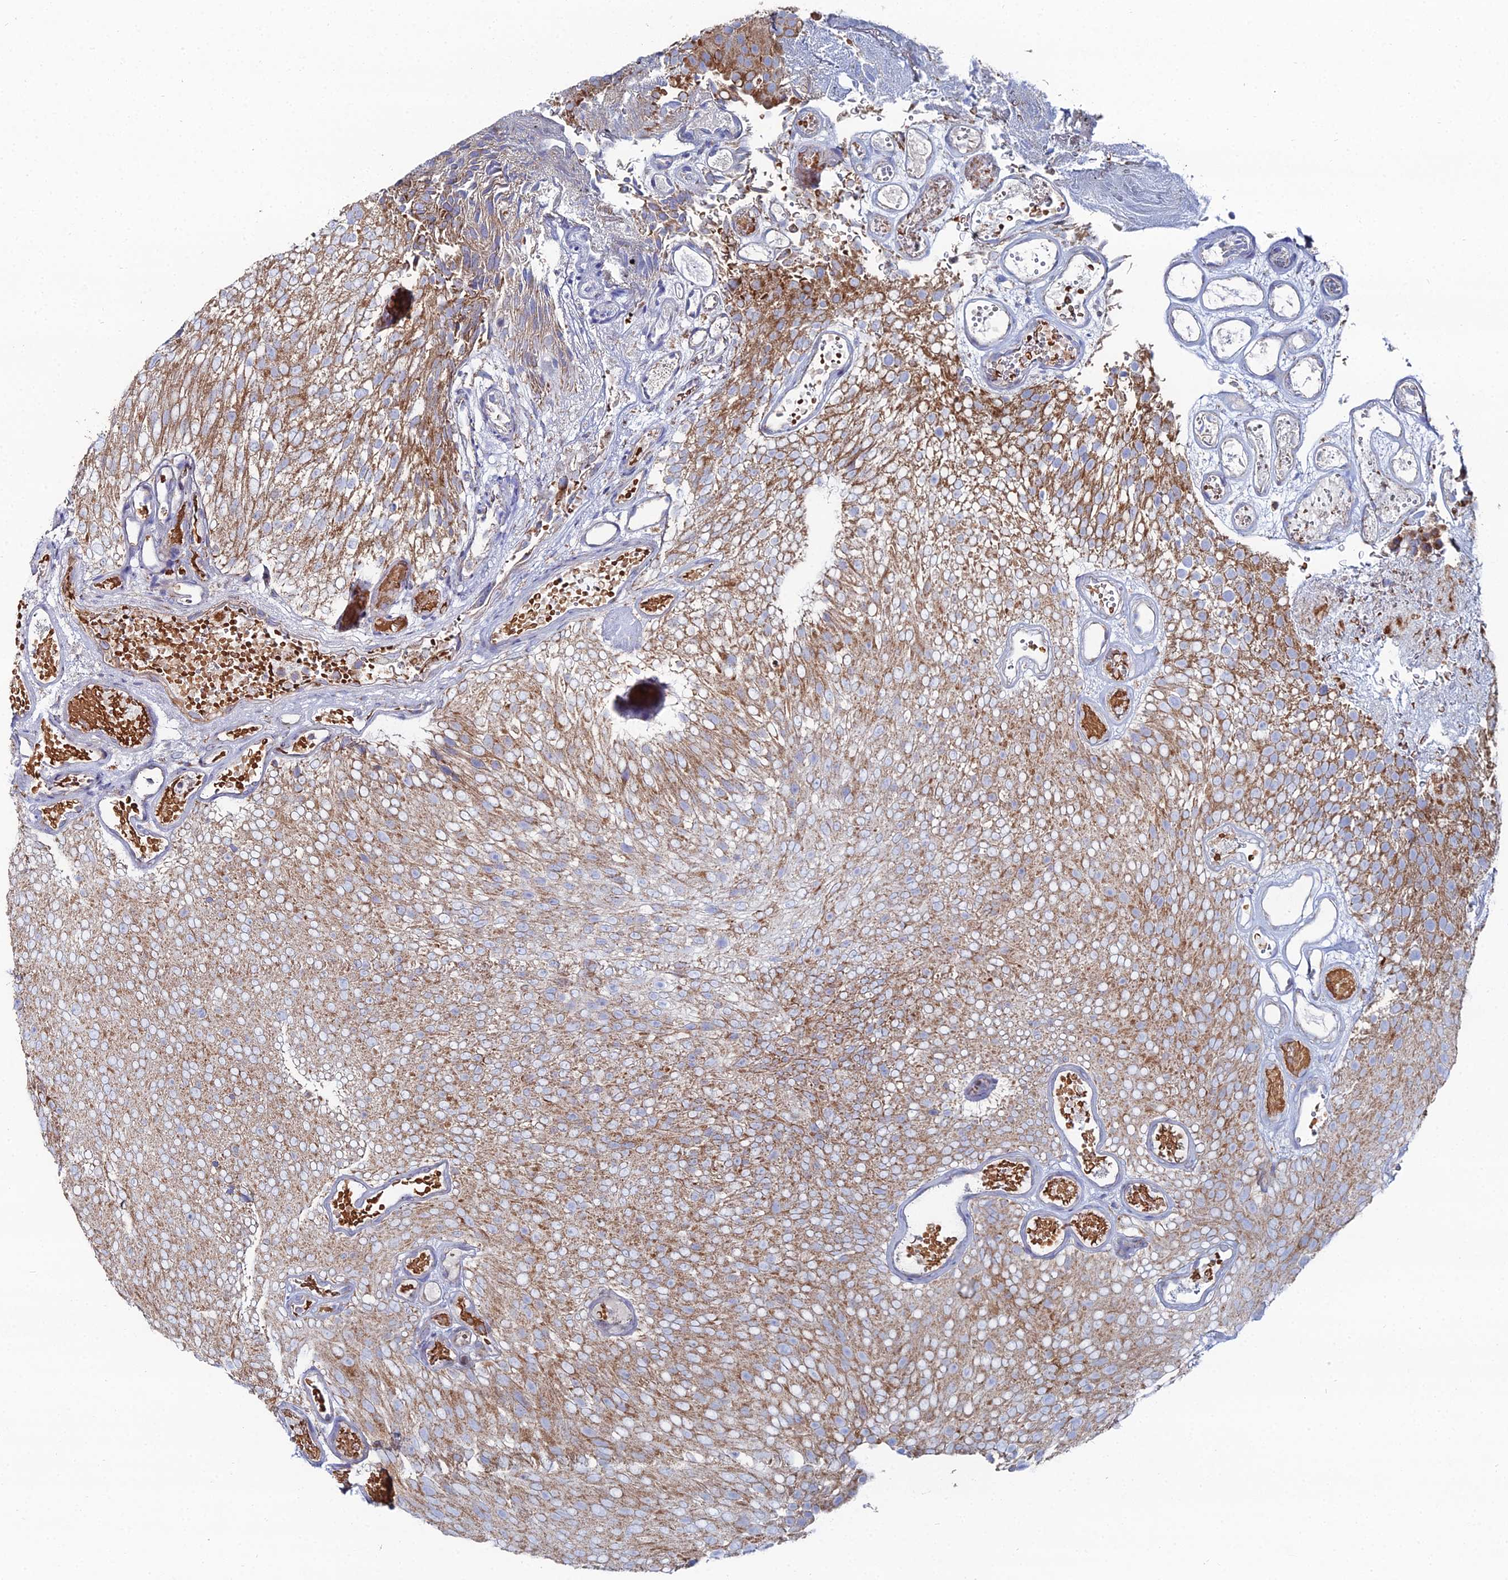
{"staining": {"intensity": "moderate", "quantity": "25%-75%", "location": "cytoplasmic/membranous"}, "tissue": "urothelial cancer", "cell_type": "Tumor cells", "image_type": "cancer", "snomed": [{"axis": "morphology", "description": "Urothelial carcinoma, Low grade"}, {"axis": "topography", "description": "Urinary bladder"}], "caption": "An immunohistochemistry (IHC) micrograph of tumor tissue is shown. Protein staining in brown labels moderate cytoplasmic/membranous positivity in urothelial cancer within tumor cells.", "gene": "MPC1", "patient": {"sex": "male", "age": 78}}